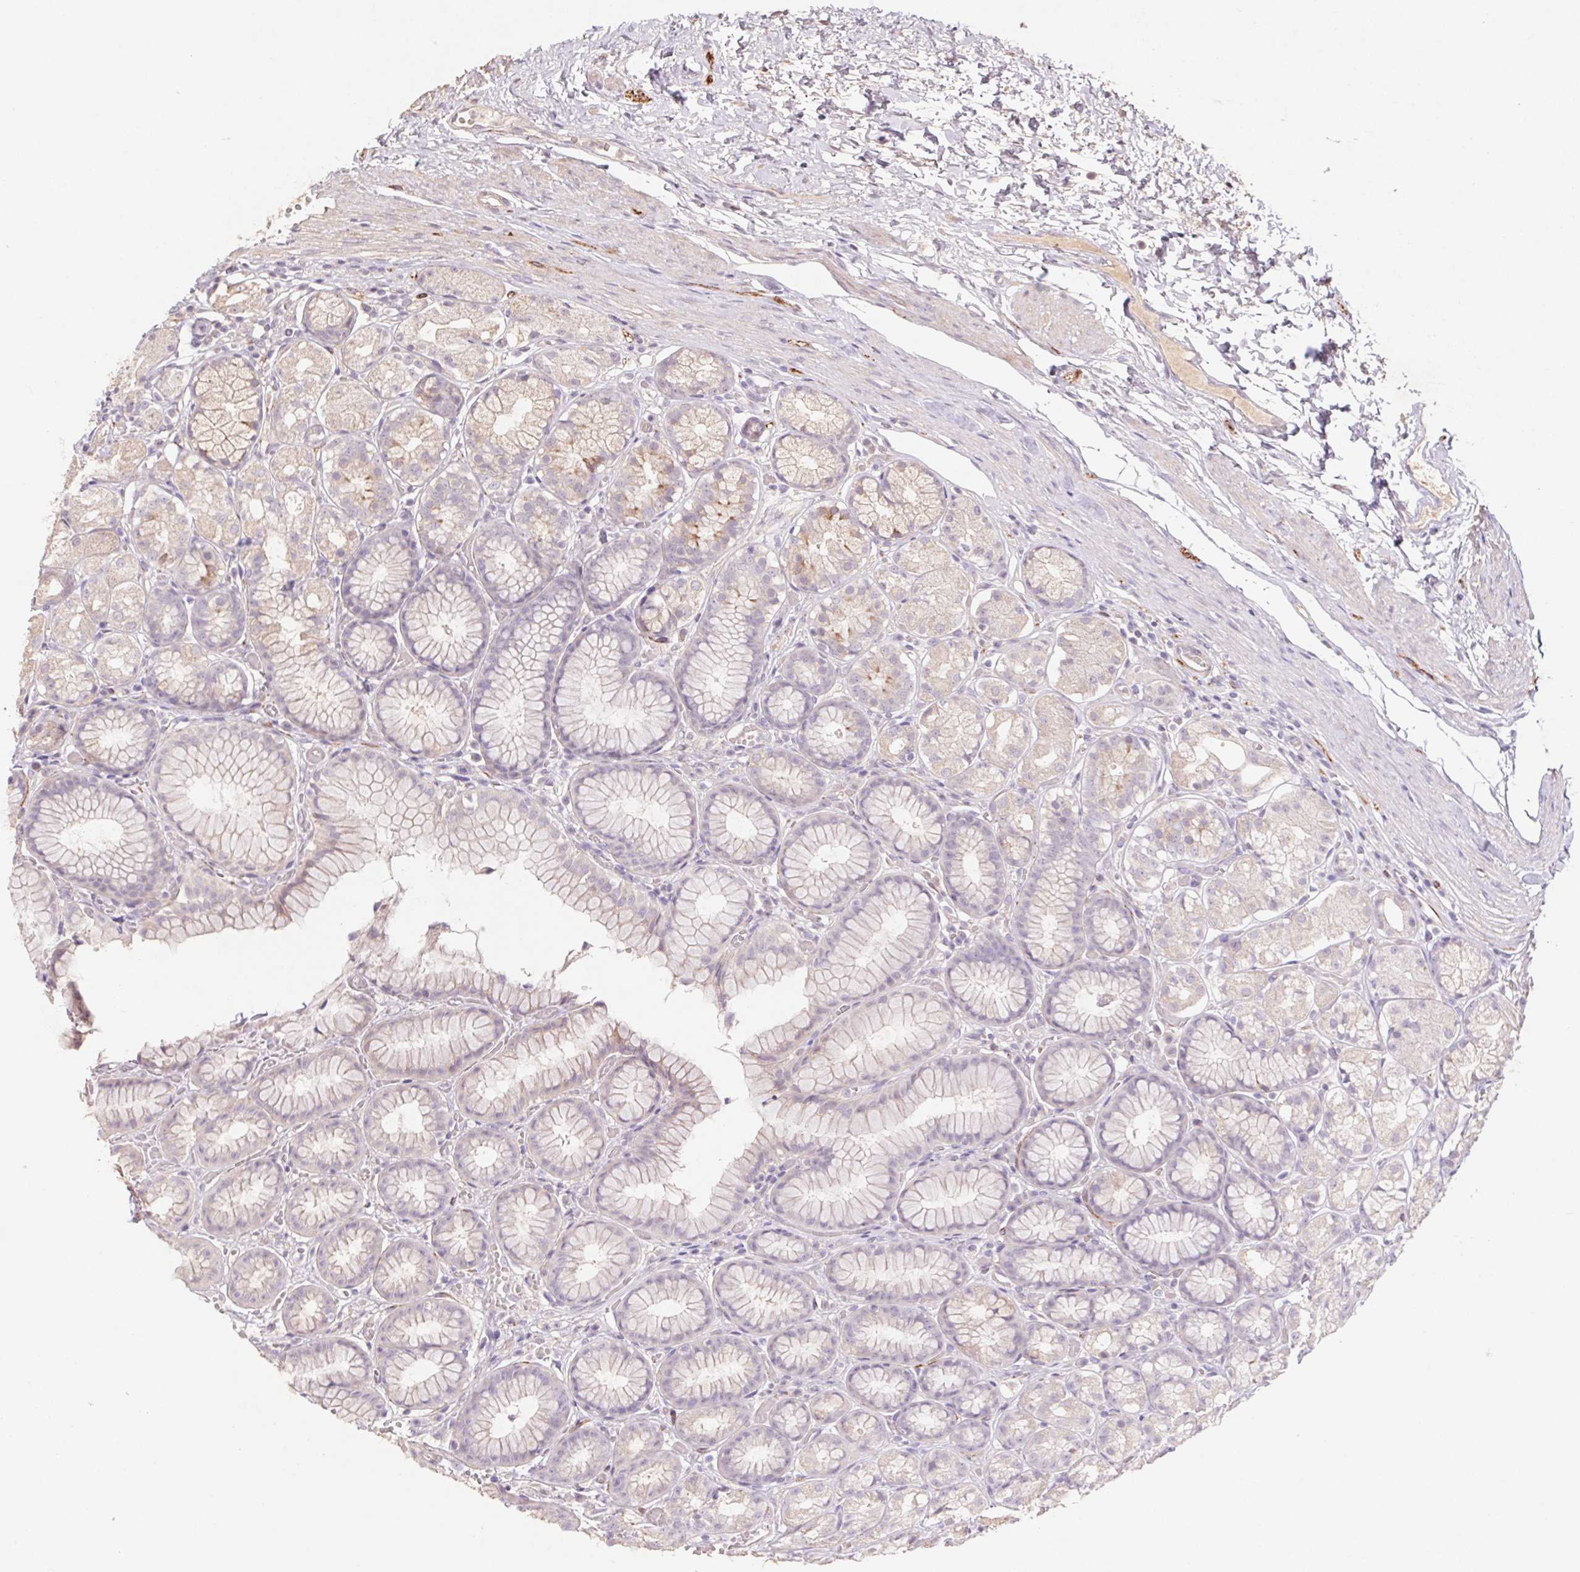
{"staining": {"intensity": "weak", "quantity": "25%-75%", "location": "cytoplasmic/membranous"}, "tissue": "stomach", "cell_type": "Glandular cells", "image_type": "normal", "snomed": [{"axis": "morphology", "description": "Normal tissue, NOS"}, {"axis": "topography", "description": "Stomach"}], "caption": "Immunohistochemical staining of normal stomach shows low levels of weak cytoplasmic/membranous staining in about 25%-75% of glandular cells.", "gene": "GRM2", "patient": {"sex": "male", "age": 70}}